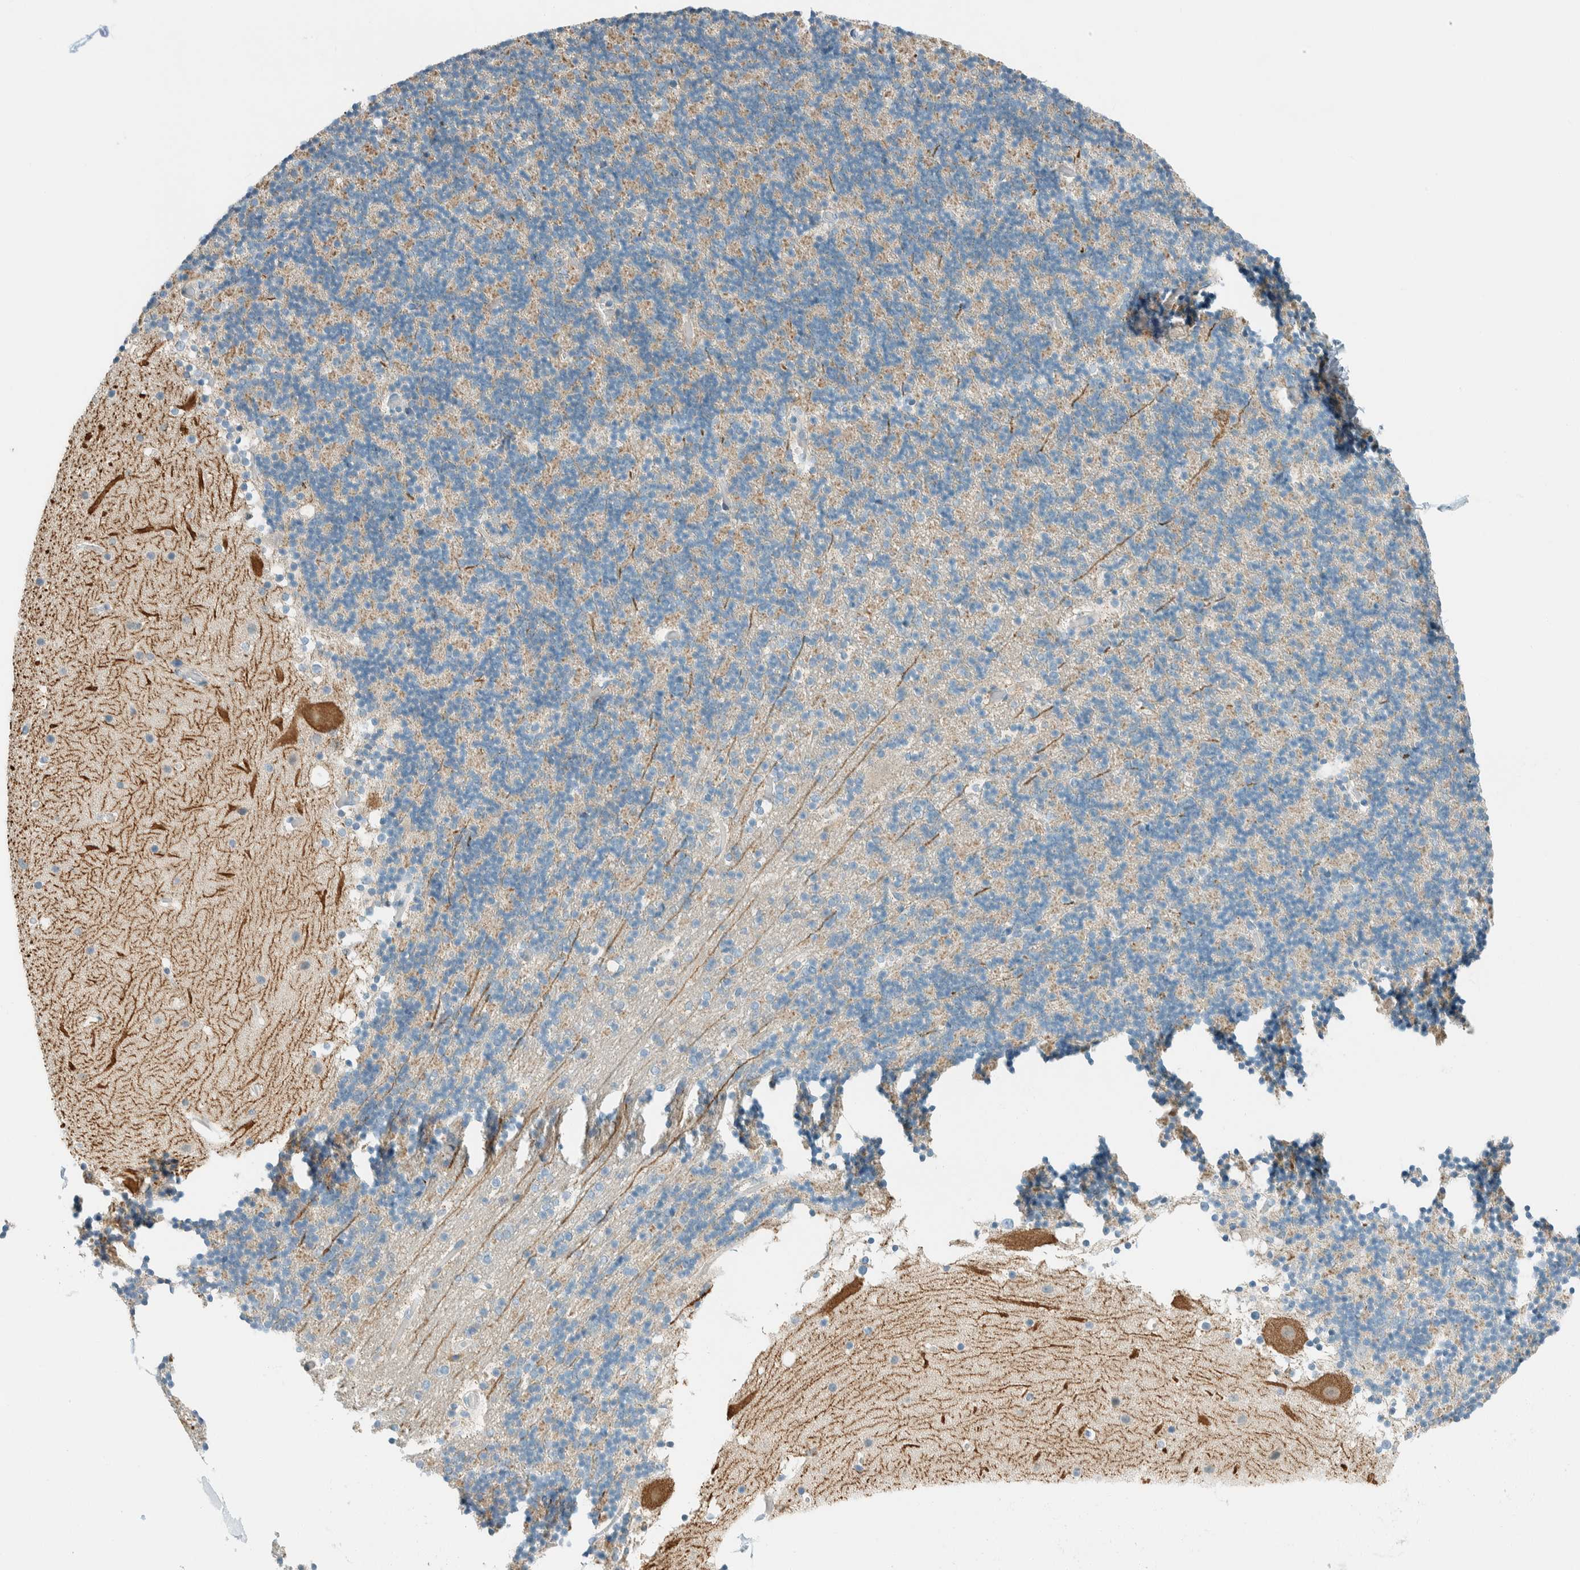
{"staining": {"intensity": "weak", "quantity": "25%-75%", "location": "cytoplasmic/membranous"}, "tissue": "cerebellum", "cell_type": "Cells in granular layer", "image_type": "normal", "snomed": [{"axis": "morphology", "description": "Normal tissue, NOS"}, {"axis": "topography", "description": "Cerebellum"}], "caption": "Protein staining by immunohistochemistry exhibits weak cytoplasmic/membranous staining in approximately 25%-75% of cells in granular layer in unremarkable cerebellum. (Brightfield microscopy of DAB IHC at high magnification).", "gene": "AARSD1", "patient": {"sex": "male", "age": 57}}